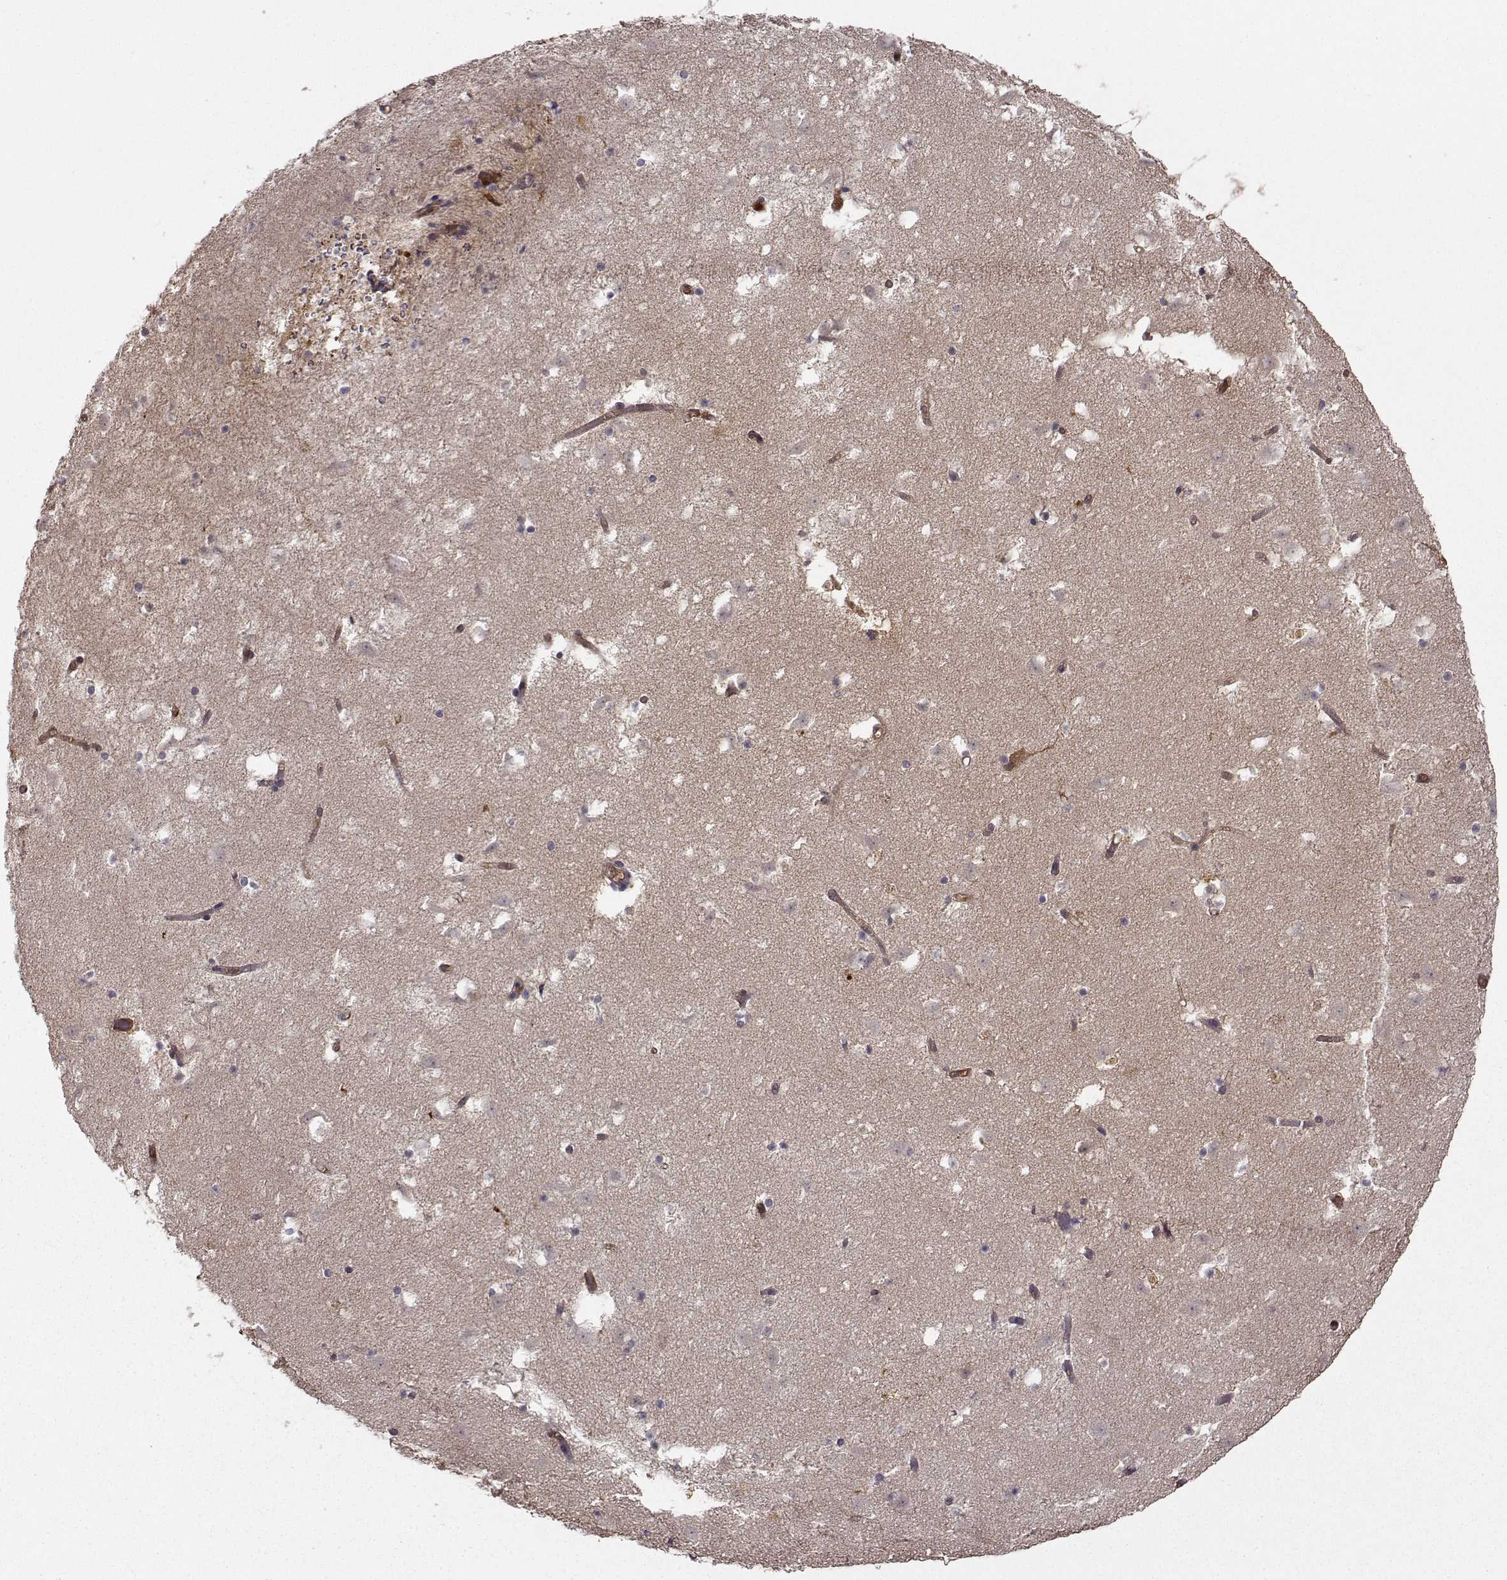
{"staining": {"intensity": "moderate", "quantity": "<25%", "location": "cytoplasmic/membranous"}, "tissue": "caudate", "cell_type": "Glial cells", "image_type": "normal", "snomed": [{"axis": "morphology", "description": "Normal tissue, NOS"}, {"axis": "topography", "description": "Lateral ventricle wall"}], "caption": "Human caudate stained with a protein marker displays moderate staining in glial cells.", "gene": "NQO1", "patient": {"sex": "female", "age": 42}}